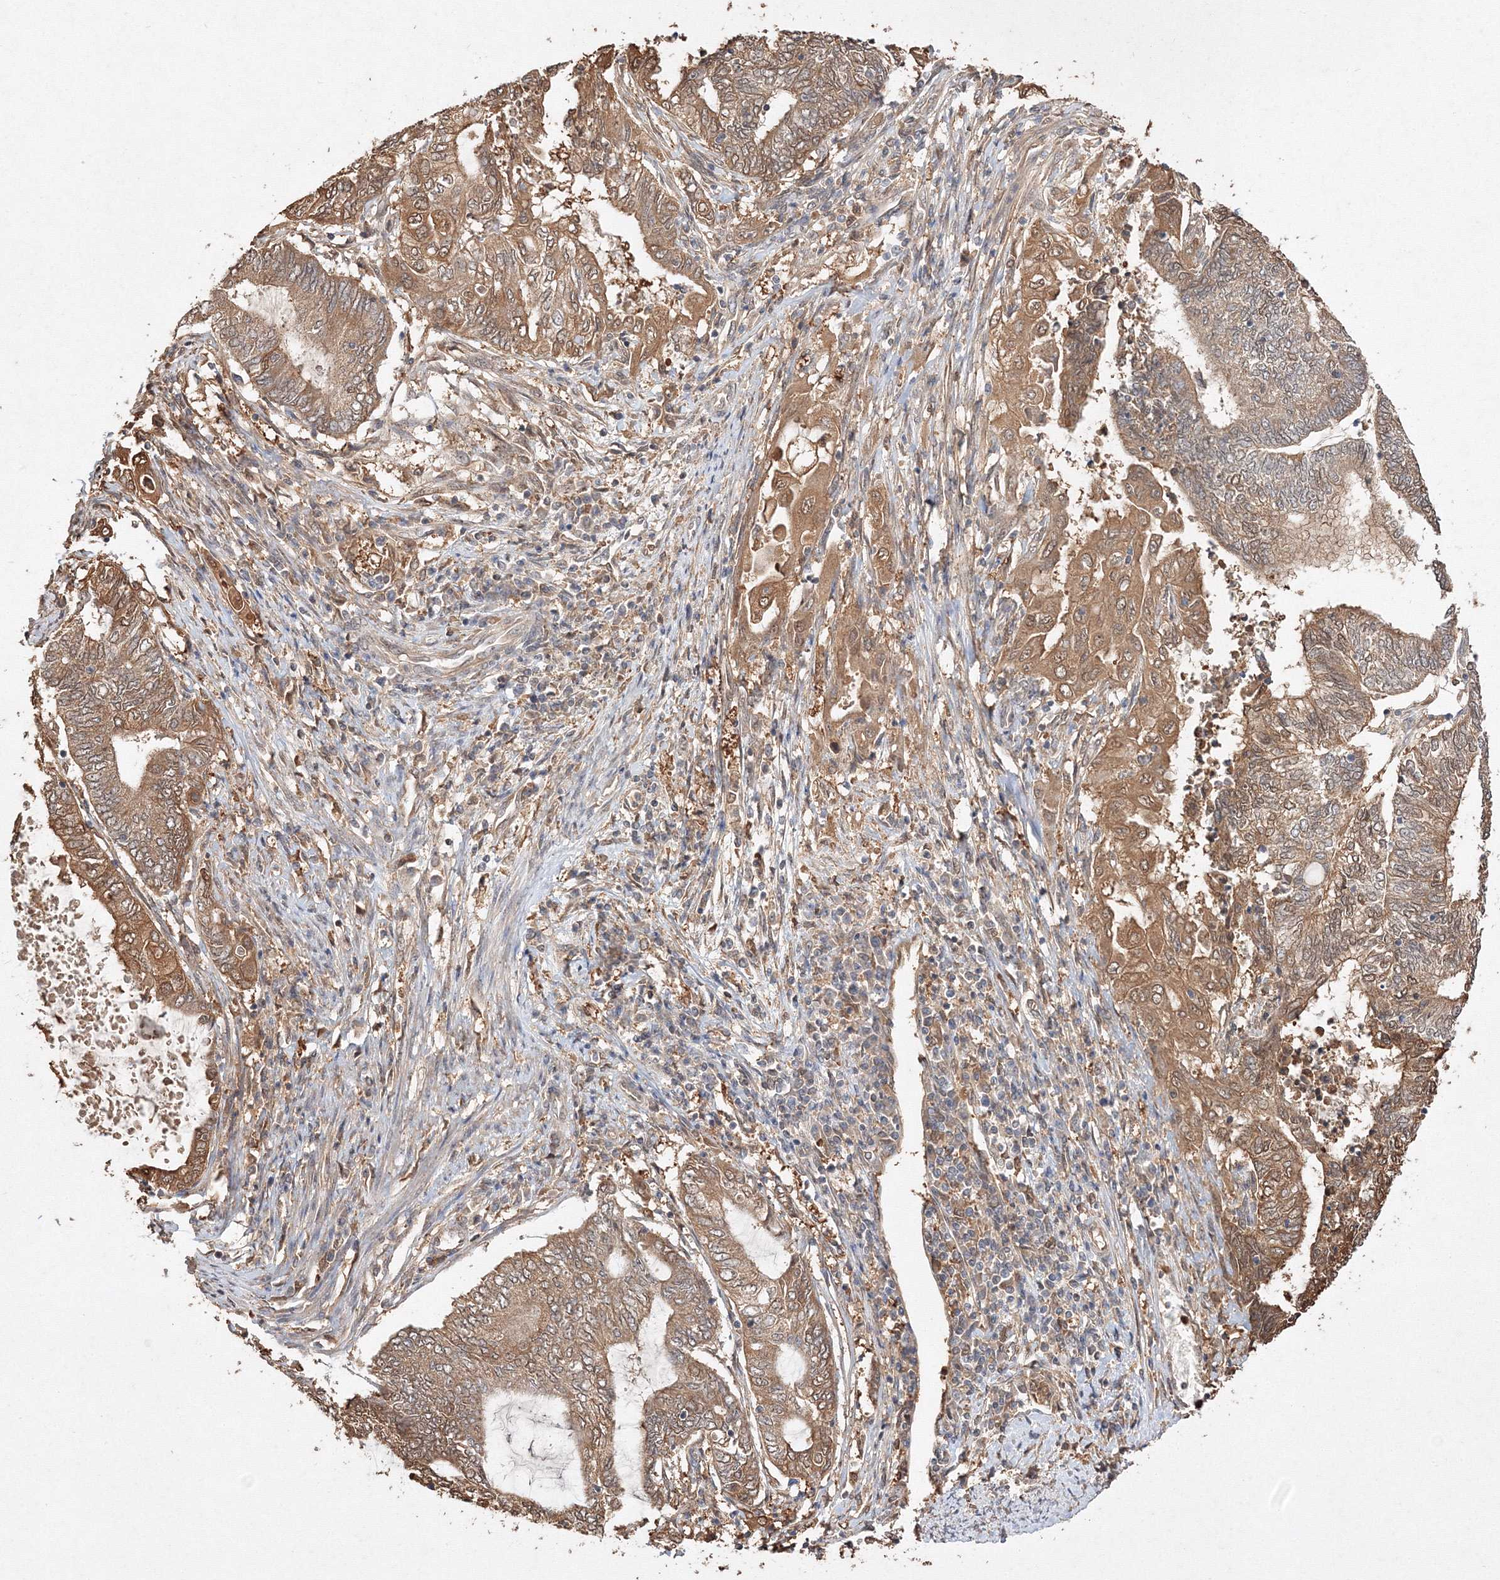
{"staining": {"intensity": "moderate", "quantity": ">75%", "location": "cytoplasmic/membranous"}, "tissue": "endometrial cancer", "cell_type": "Tumor cells", "image_type": "cancer", "snomed": [{"axis": "morphology", "description": "Adenocarcinoma, NOS"}, {"axis": "topography", "description": "Uterus"}, {"axis": "topography", "description": "Endometrium"}], "caption": "Immunohistochemistry (IHC) histopathology image of endometrial cancer stained for a protein (brown), which displays medium levels of moderate cytoplasmic/membranous expression in approximately >75% of tumor cells.", "gene": "S100A11", "patient": {"sex": "female", "age": 70}}